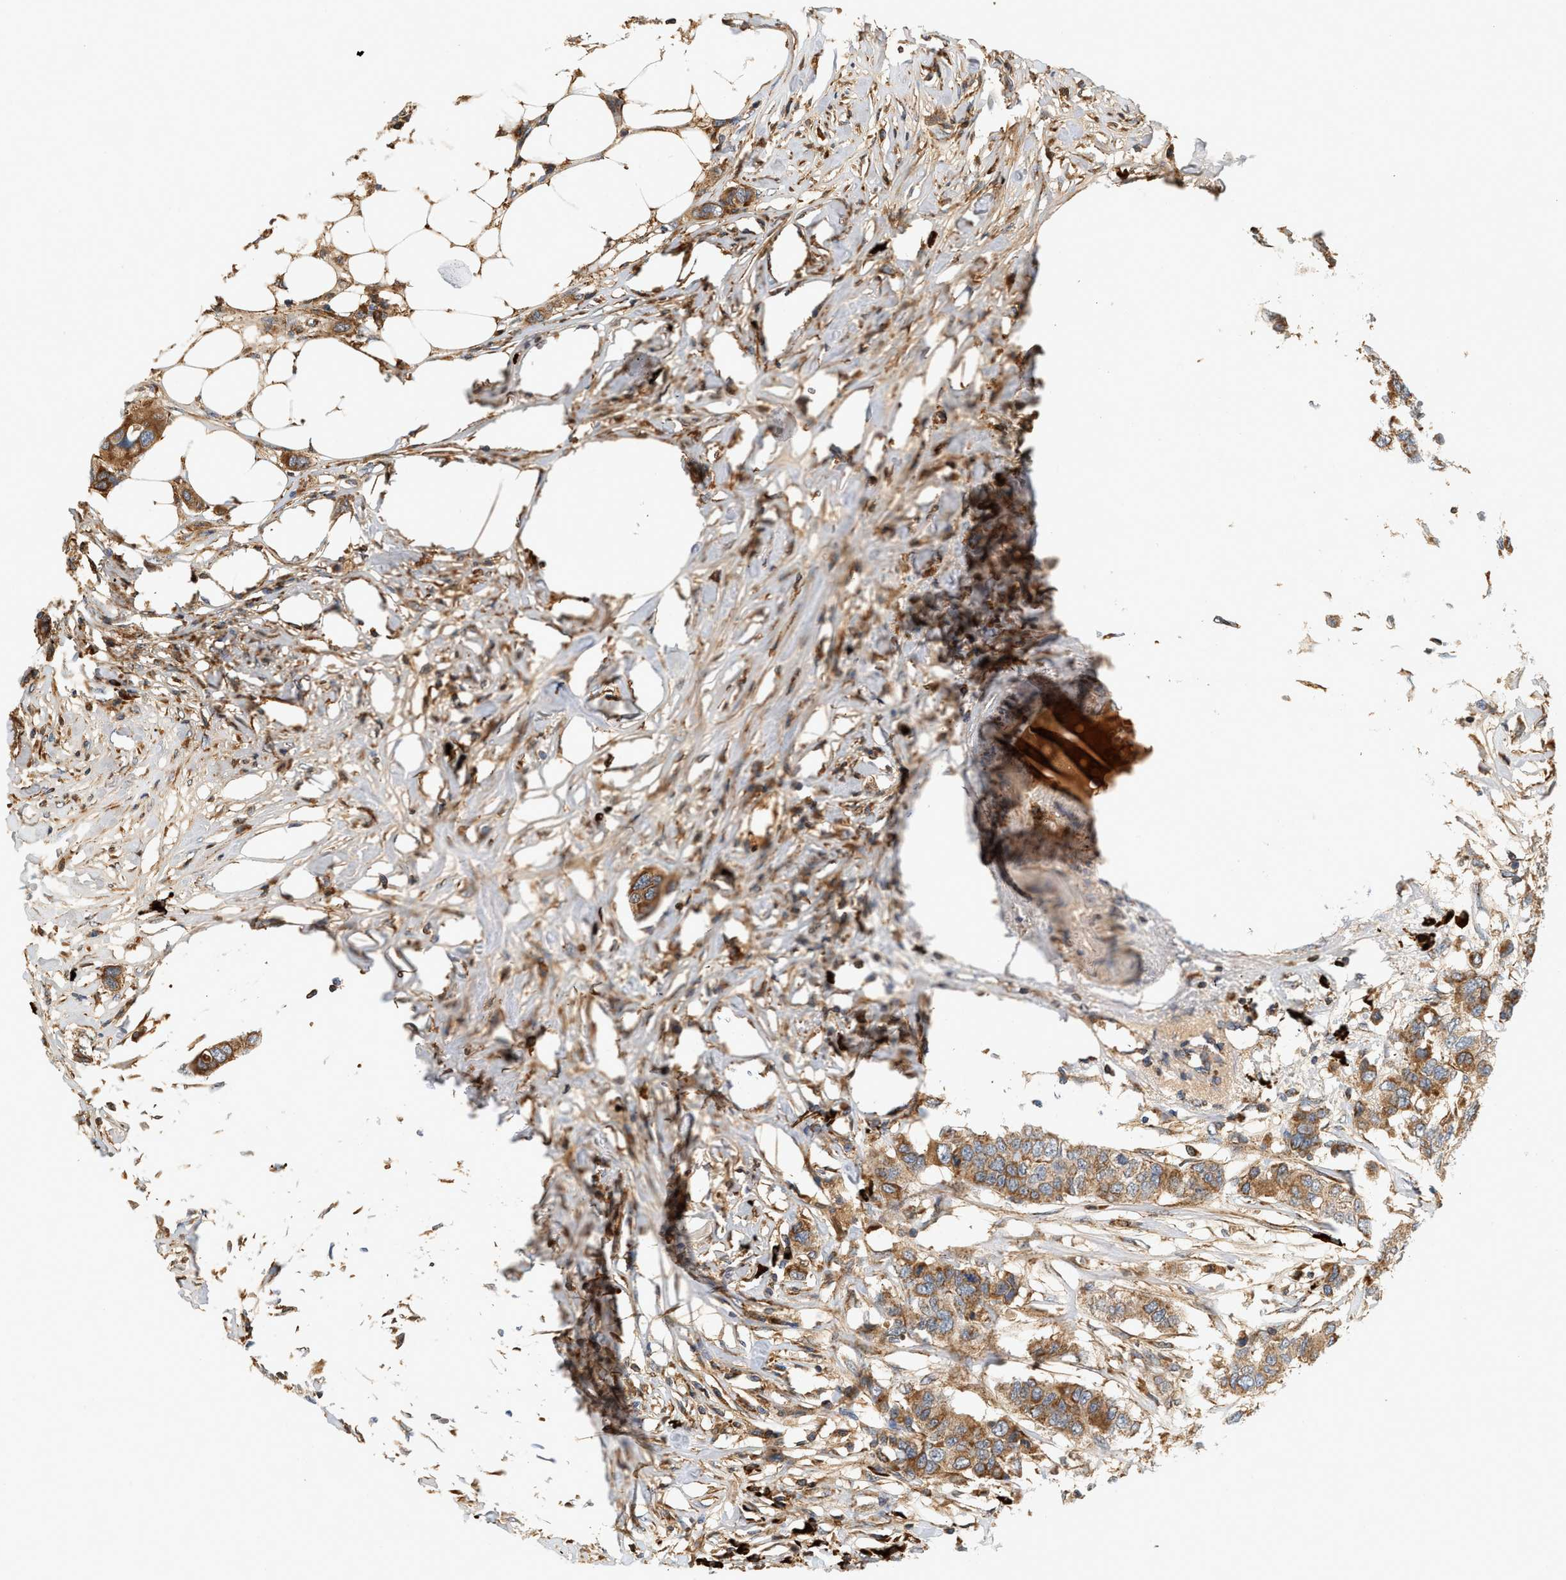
{"staining": {"intensity": "moderate", "quantity": ">75%", "location": "cytoplasmic/membranous"}, "tissue": "breast cancer", "cell_type": "Tumor cells", "image_type": "cancer", "snomed": [{"axis": "morphology", "description": "Duct carcinoma"}, {"axis": "topography", "description": "Breast"}], "caption": "High-magnification brightfield microscopy of breast cancer stained with DAB (brown) and counterstained with hematoxylin (blue). tumor cells exhibit moderate cytoplasmic/membranous positivity is identified in approximately>75% of cells.", "gene": "MCU", "patient": {"sex": "female", "age": 50}}